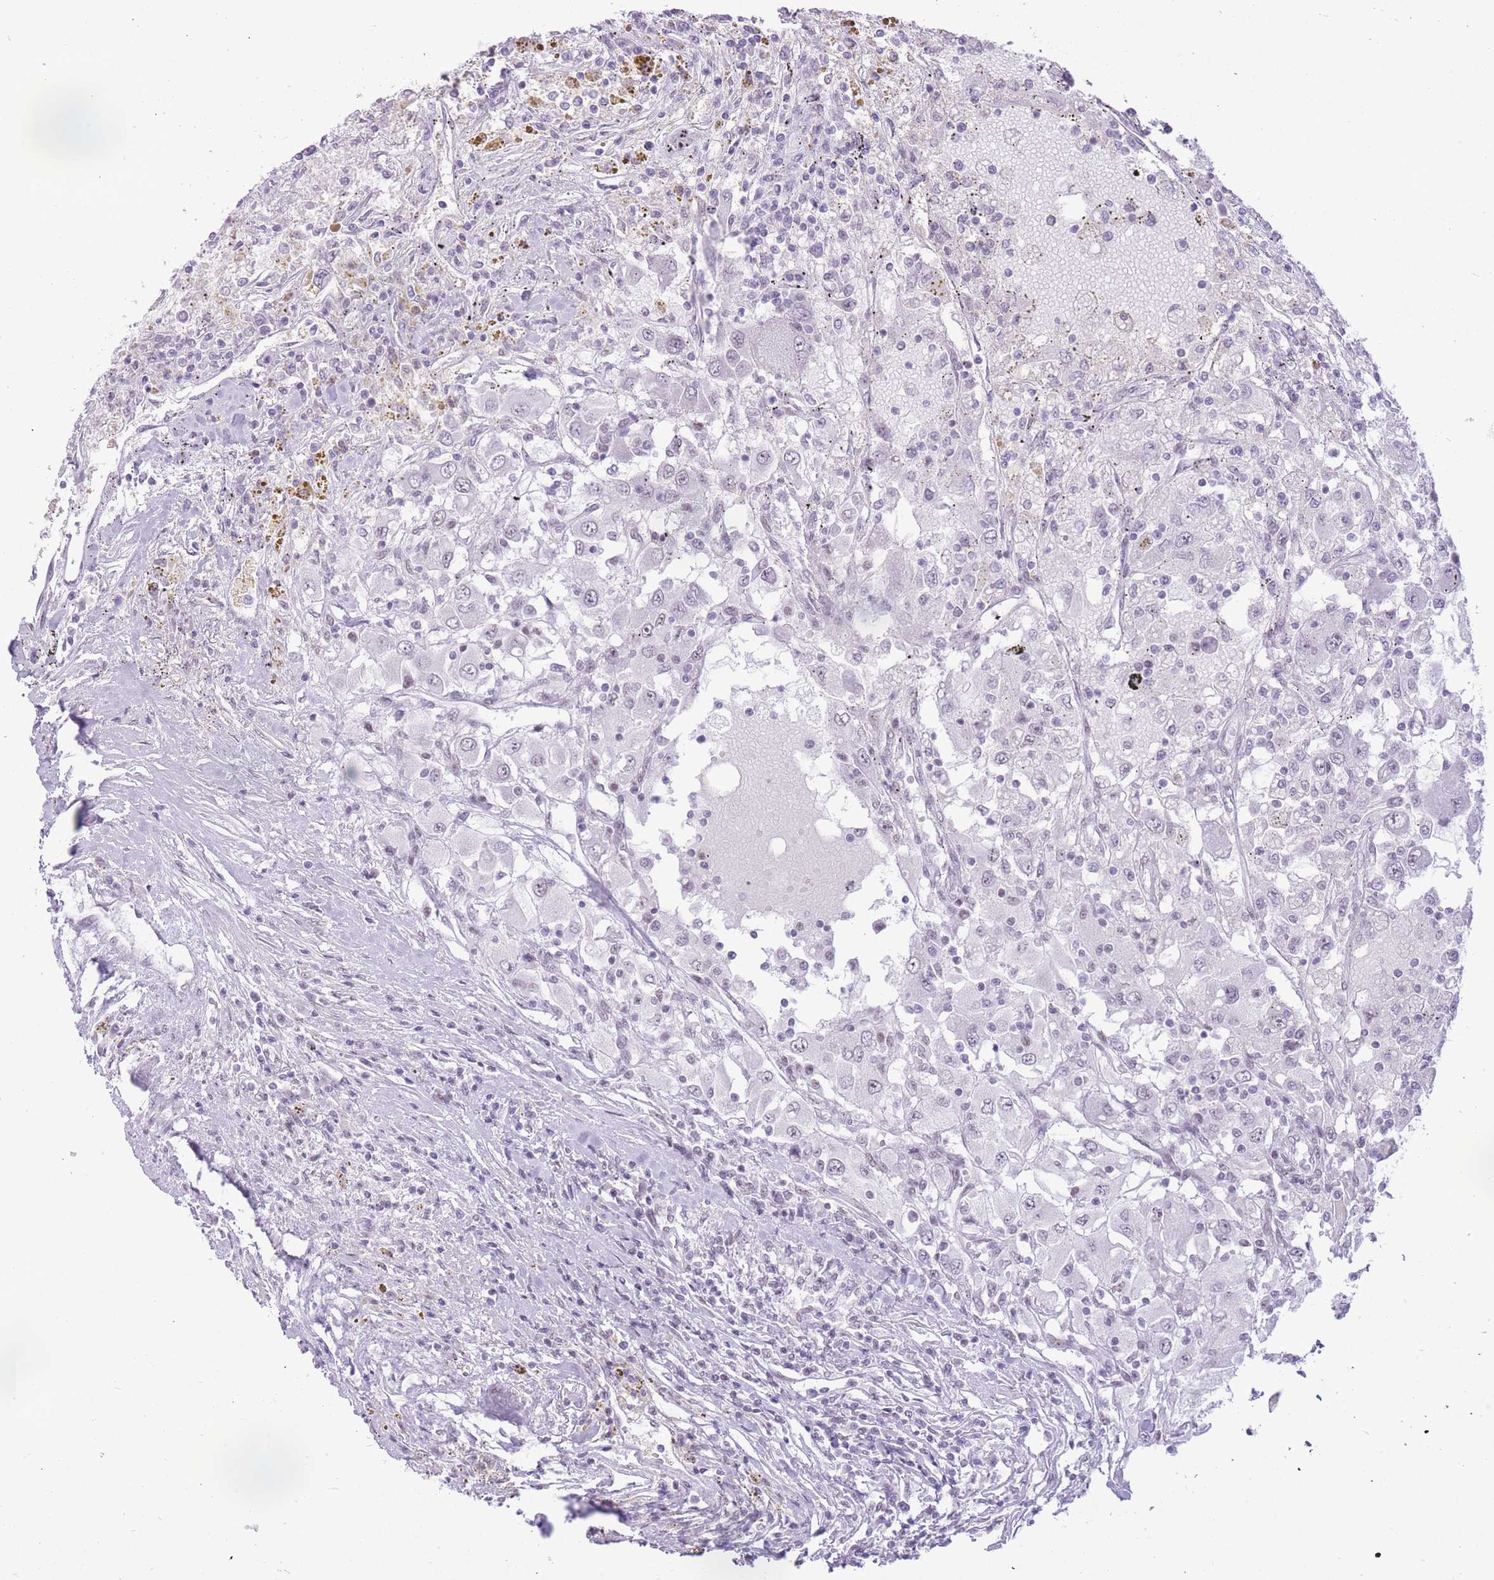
{"staining": {"intensity": "negative", "quantity": "none", "location": "none"}, "tissue": "renal cancer", "cell_type": "Tumor cells", "image_type": "cancer", "snomed": [{"axis": "morphology", "description": "Adenocarcinoma, NOS"}, {"axis": "topography", "description": "Kidney"}], "caption": "Human adenocarcinoma (renal) stained for a protein using immunohistochemistry (IHC) shows no expression in tumor cells.", "gene": "ZBED5", "patient": {"sex": "female", "age": 67}}